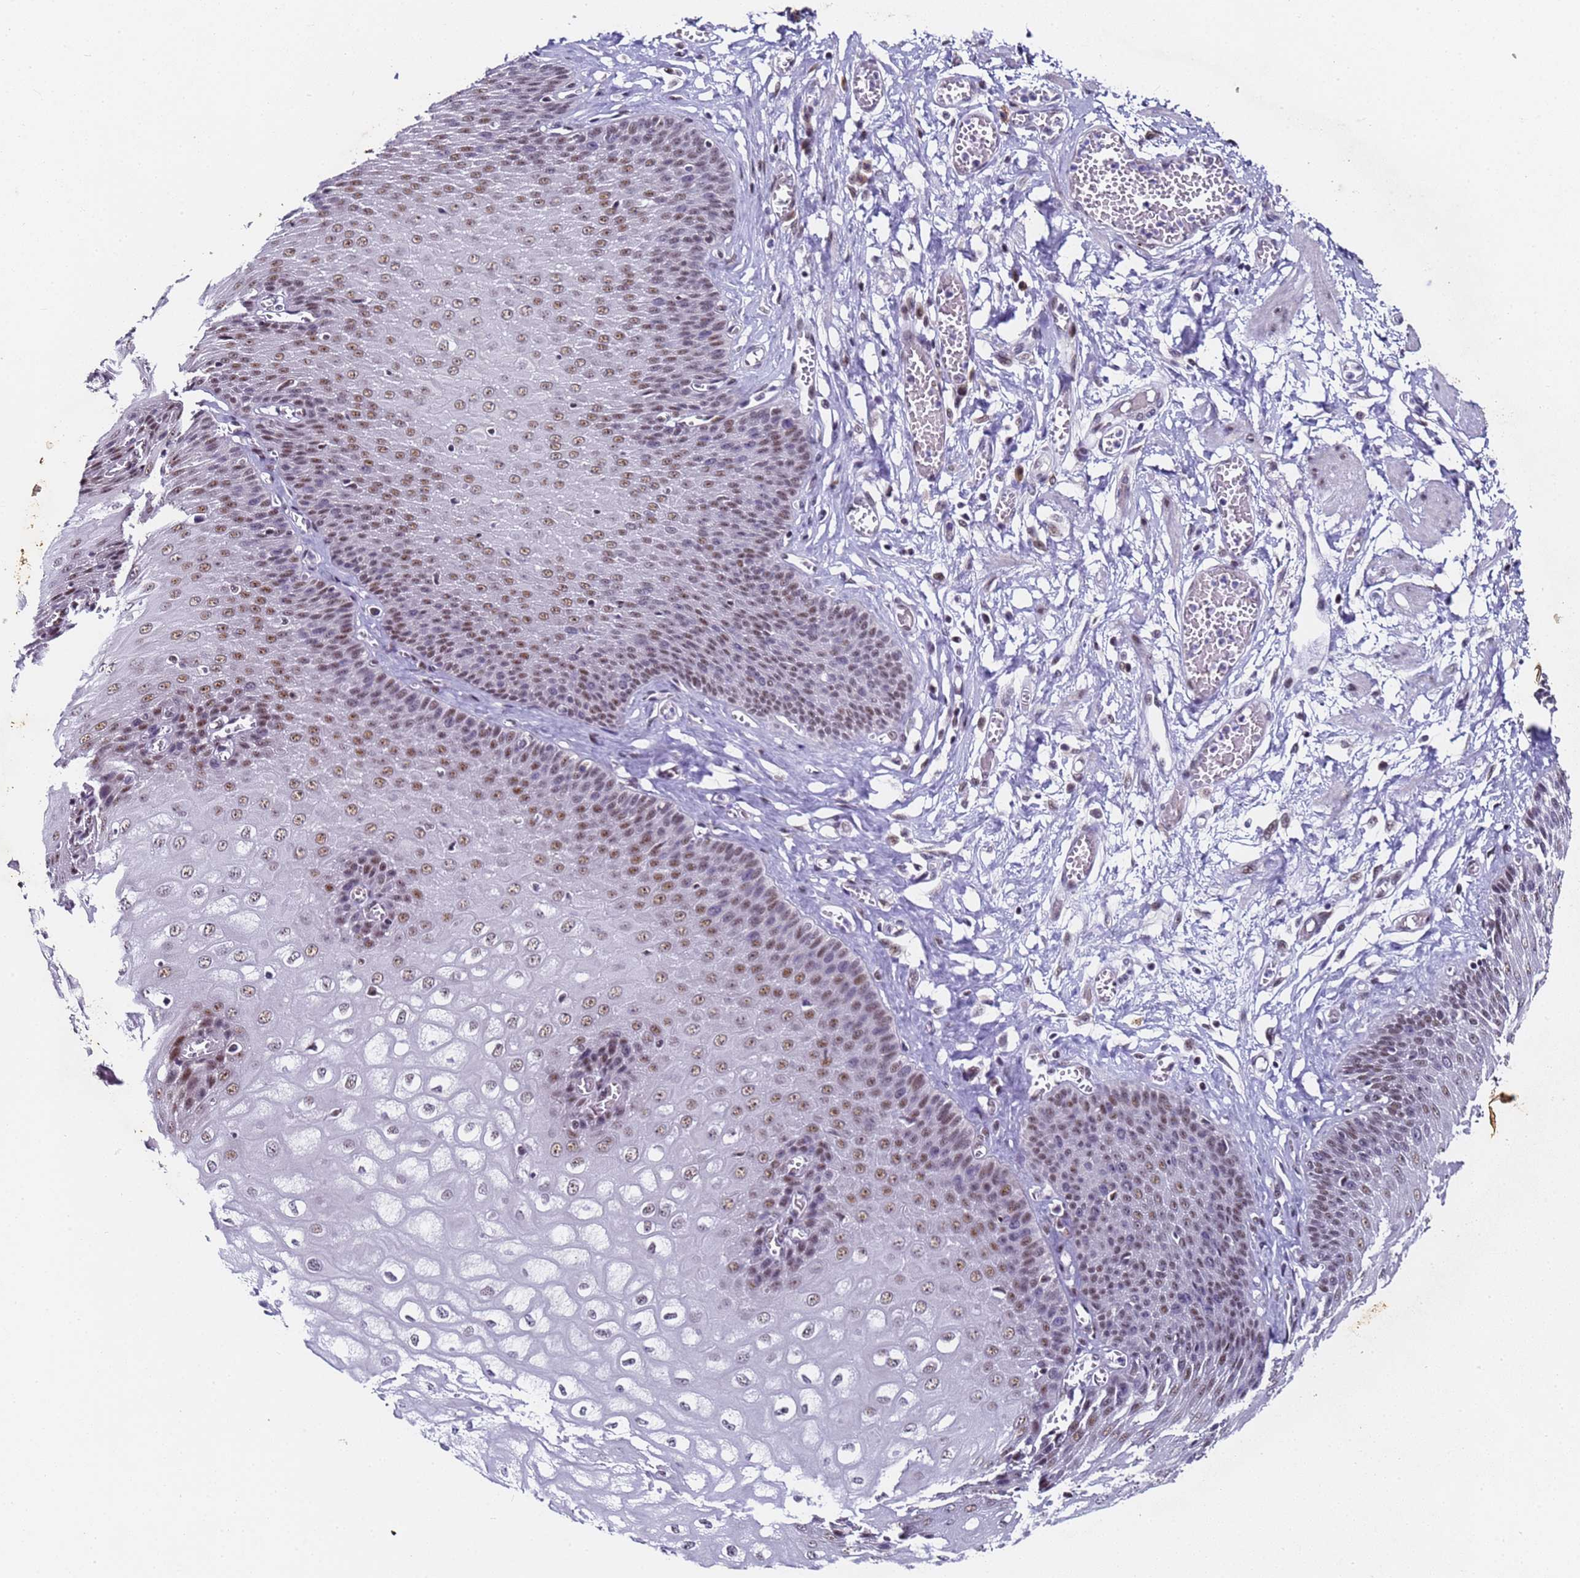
{"staining": {"intensity": "moderate", "quantity": ">75%", "location": "nuclear"}, "tissue": "esophagus", "cell_type": "Squamous epithelial cells", "image_type": "normal", "snomed": [{"axis": "morphology", "description": "Normal tissue, NOS"}, {"axis": "topography", "description": "Esophagus"}], "caption": "Normal esophagus was stained to show a protein in brown. There is medium levels of moderate nuclear expression in approximately >75% of squamous epithelial cells. (Brightfield microscopy of DAB IHC at high magnification).", "gene": "FNBP4", "patient": {"sex": "male", "age": 60}}